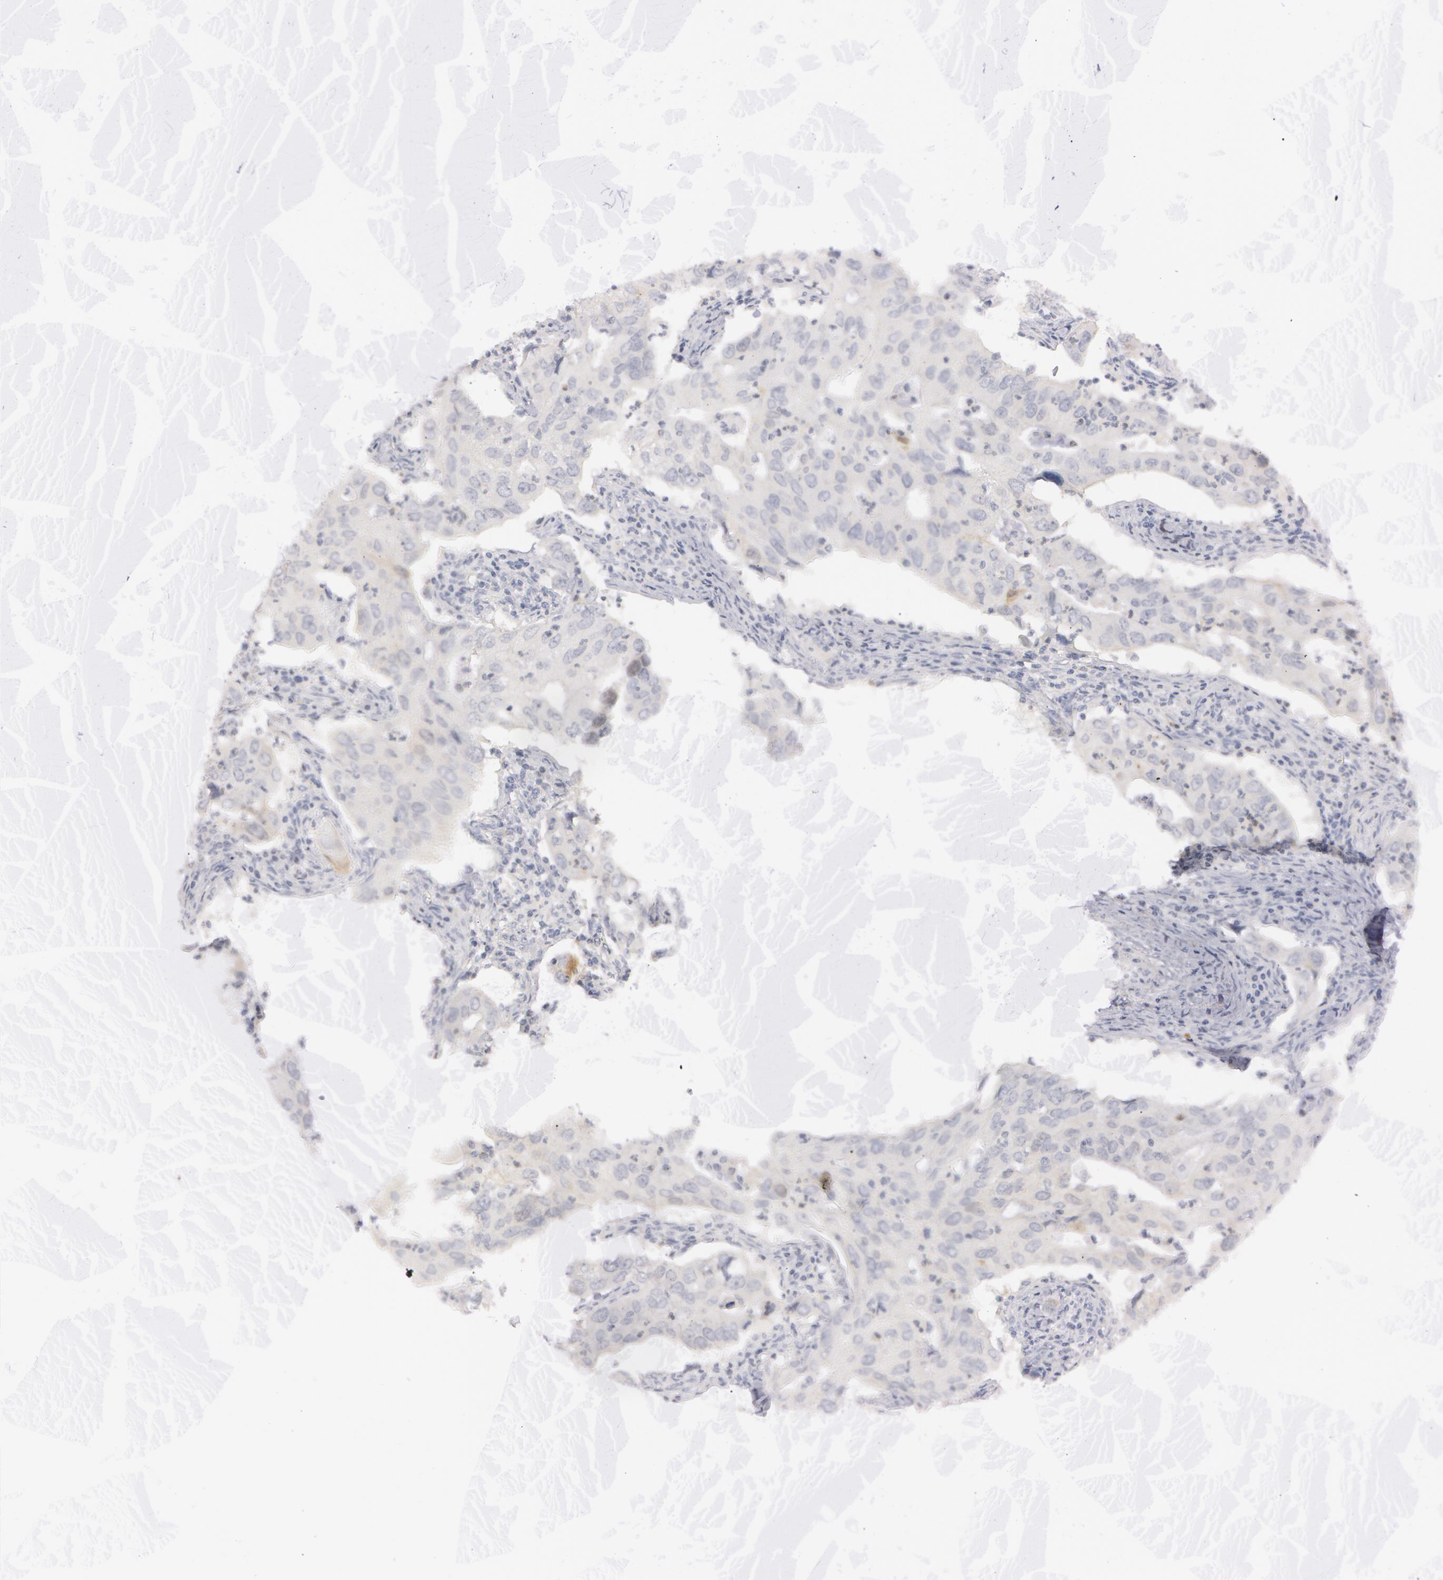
{"staining": {"intensity": "negative", "quantity": "none", "location": "none"}, "tissue": "lung cancer", "cell_type": "Tumor cells", "image_type": "cancer", "snomed": [{"axis": "morphology", "description": "Adenocarcinoma, NOS"}, {"axis": "topography", "description": "Lung"}], "caption": "This is an immunohistochemistry micrograph of human adenocarcinoma (lung). There is no expression in tumor cells.", "gene": "IL1RN", "patient": {"sex": "male", "age": 48}}